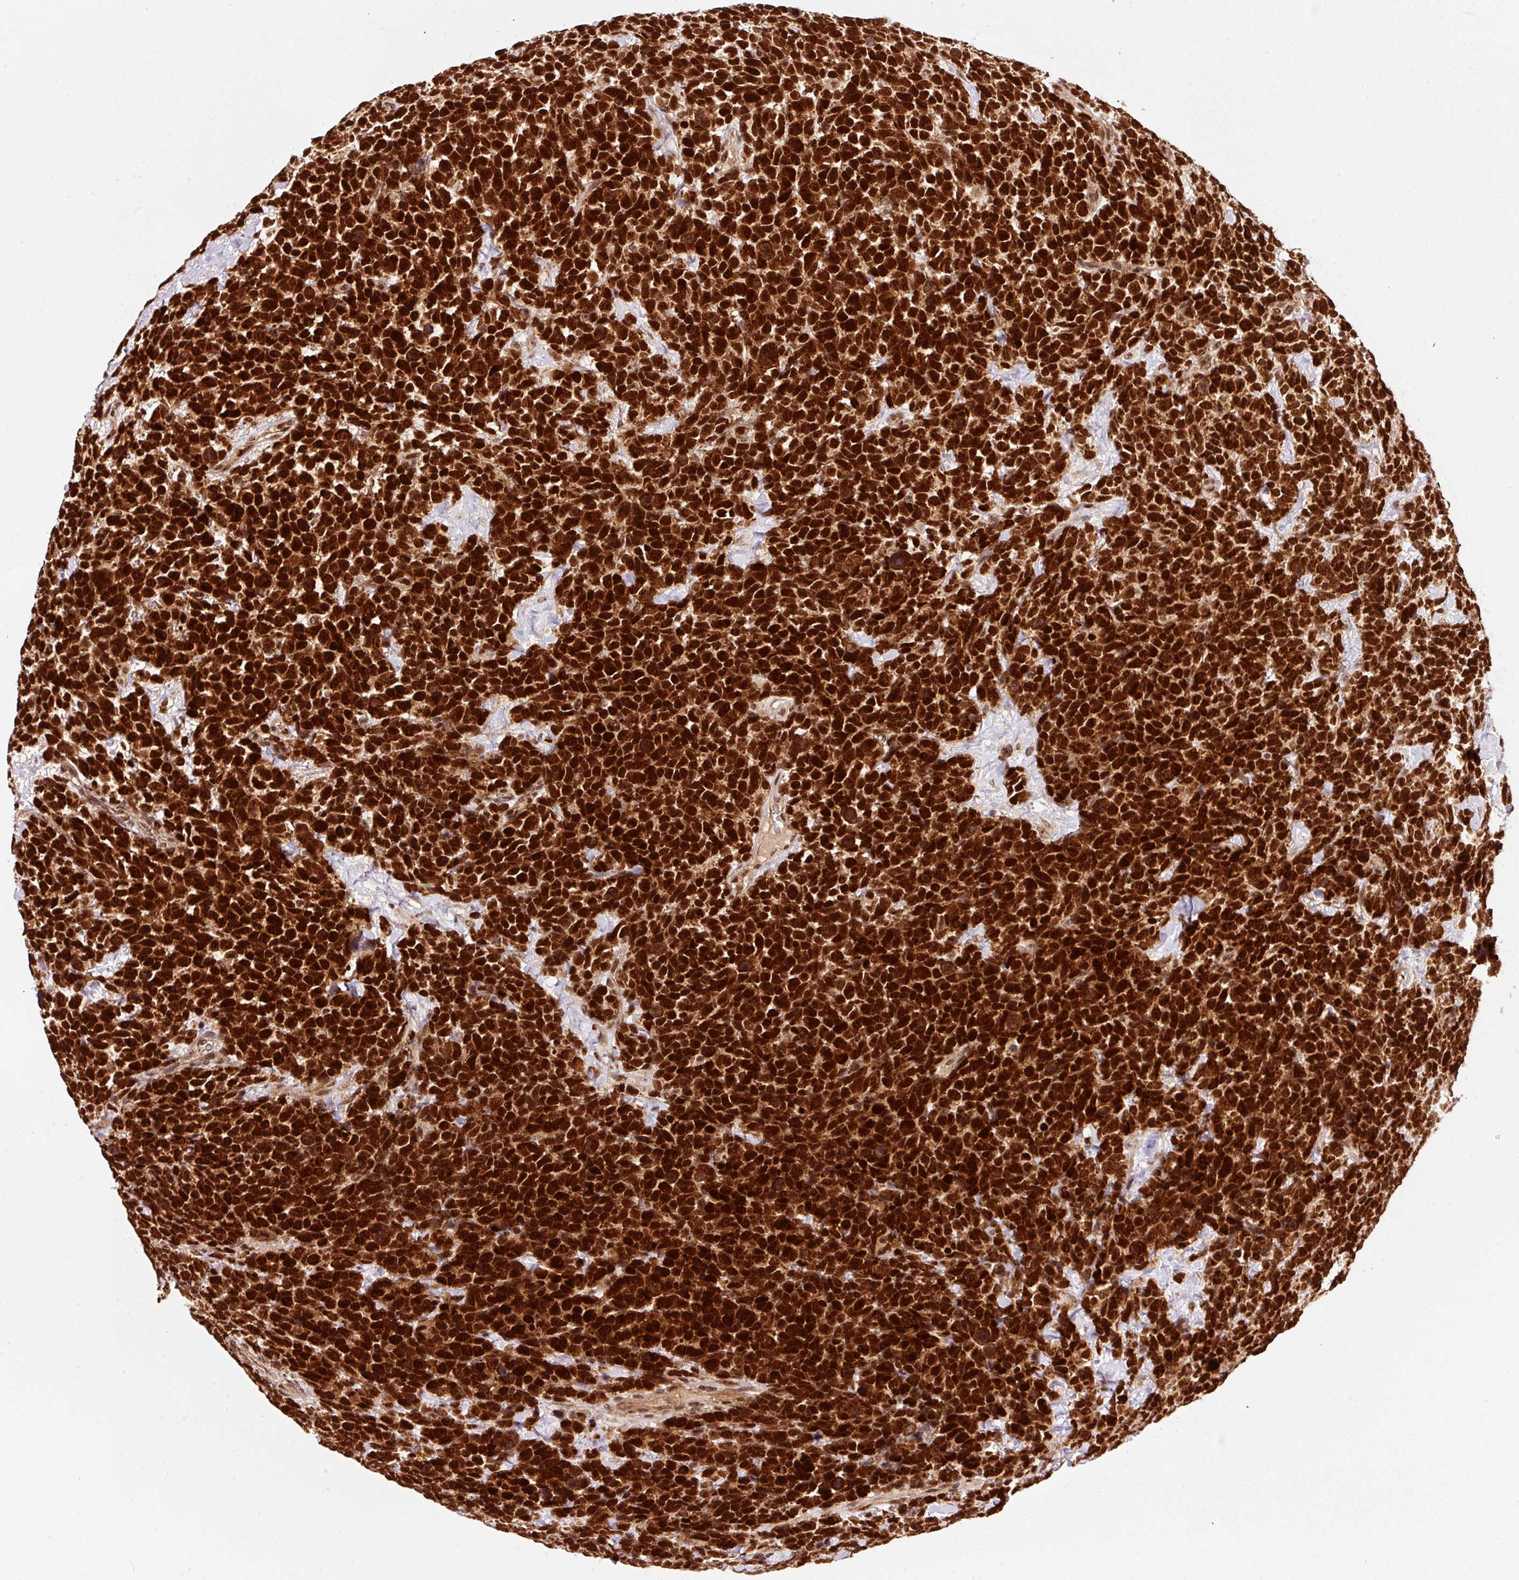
{"staining": {"intensity": "strong", "quantity": ">75%", "location": "nuclear"}, "tissue": "urothelial cancer", "cell_type": "Tumor cells", "image_type": "cancer", "snomed": [{"axis": "morphology", "description": "Urothelial carcinoma, High grade"}, {"axis": "topography", "description": "Urinary bladder"}], "caption": "Immunohistochemistry image of neoplastic tissue: human urothelial cancer stained using immunohistochemistry (IHC) shows high levels of strong protein expression localized specifically in the nuclear of tumor cells, appearing as a nuclear brown color.", "gene": "RFC4", "patient": {"sex": "female", "age": 82}}